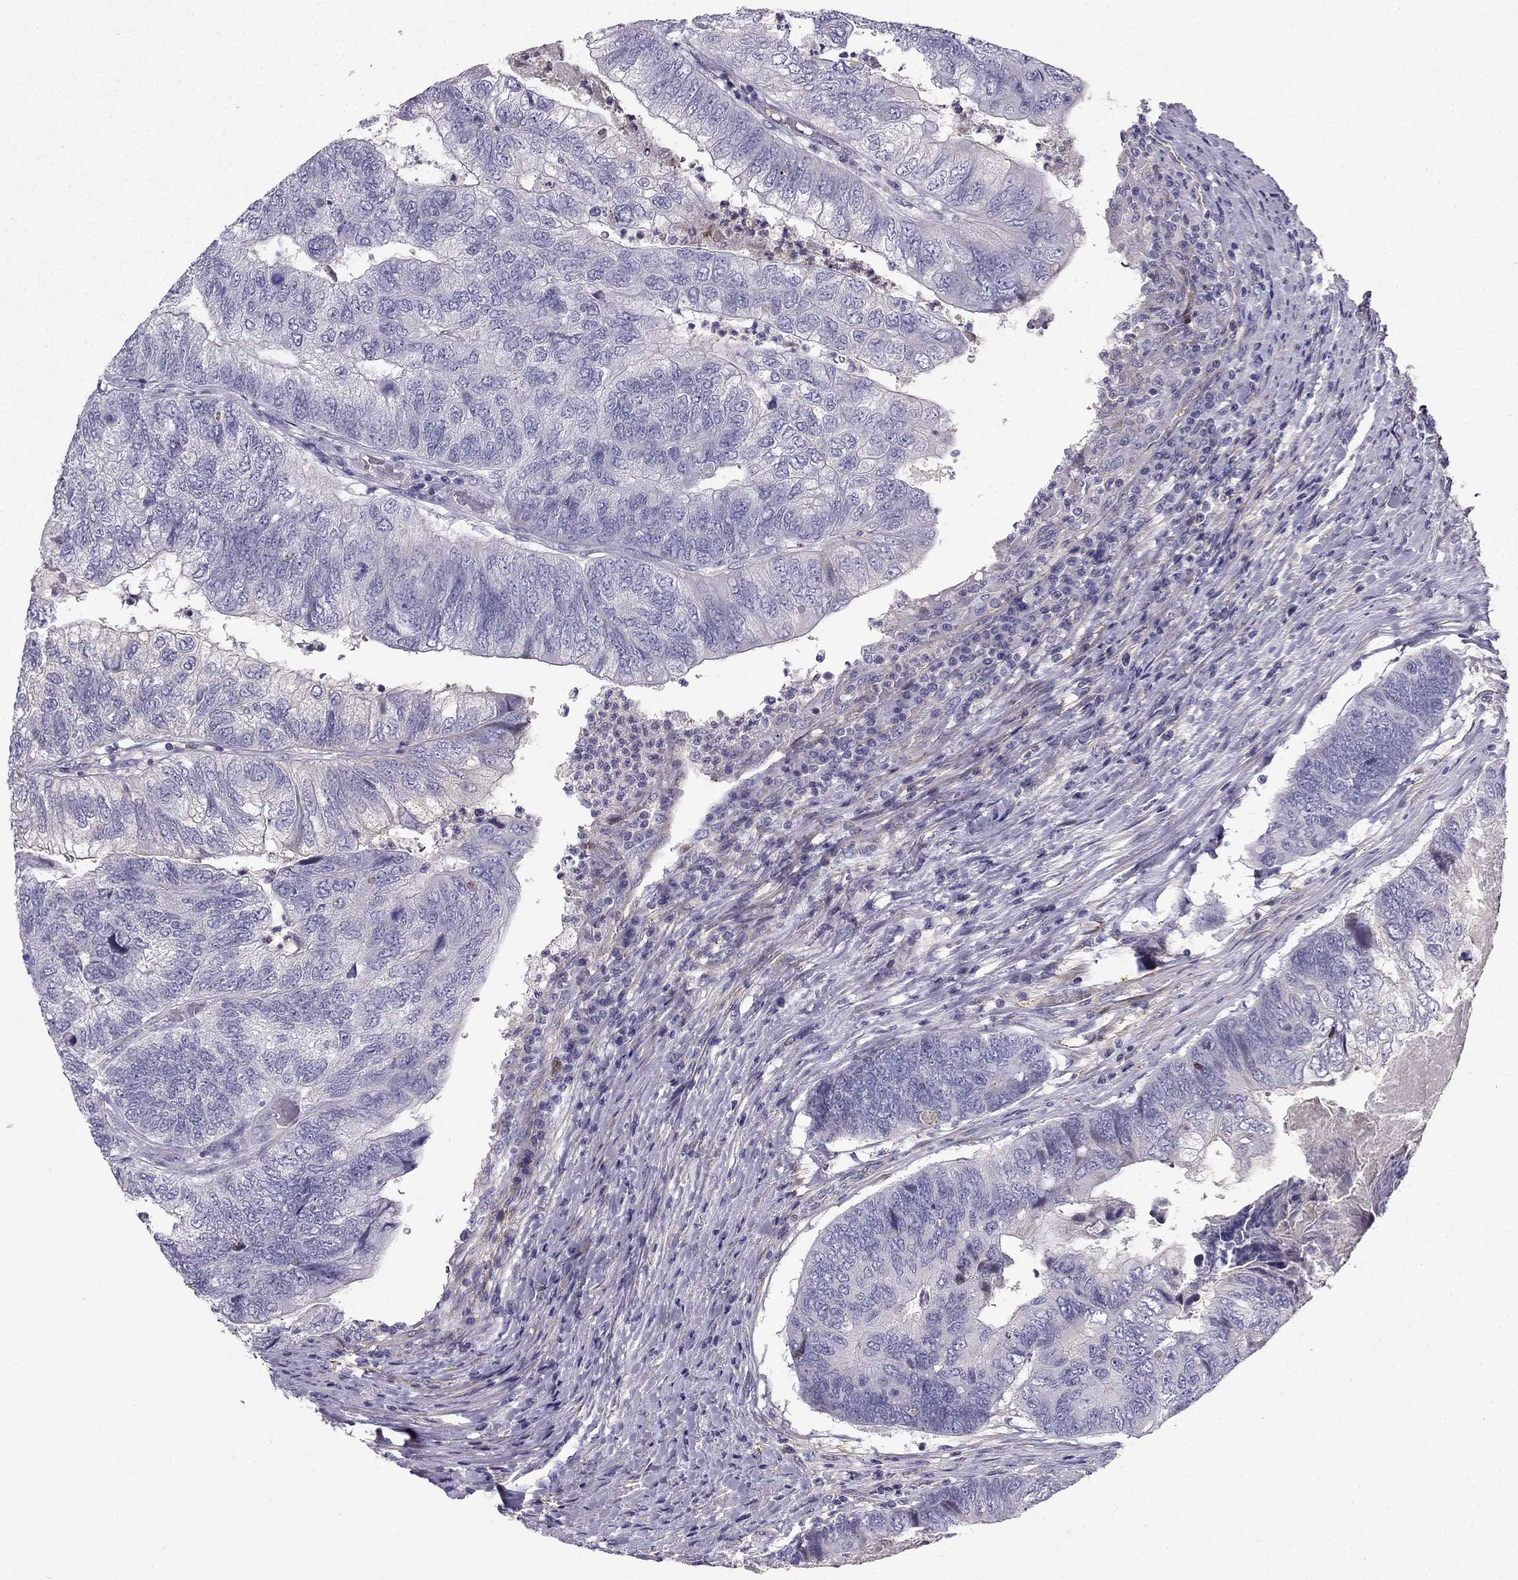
{"staining": {"intensity": "negative", "quantity": "none", "location": "none"}, "tissue": "colorectal cancer", "cell_type": "Tumor cells", "image_type": "cancer", "snomed": [{"axis": "morphology", "description": "Adenocarcinoma, NOS"}, {"axis": "topography", "description": "Colon"}], "caption": "The histopathology image displays no staining of tumor cells in adenocarcinoma (colorectal). (DAB (3,3'-diaminobenzidine) IHC with hematoxylin counter stain).", "gene": "SYT5", "patient": {"sex": "female", "age": 67}}